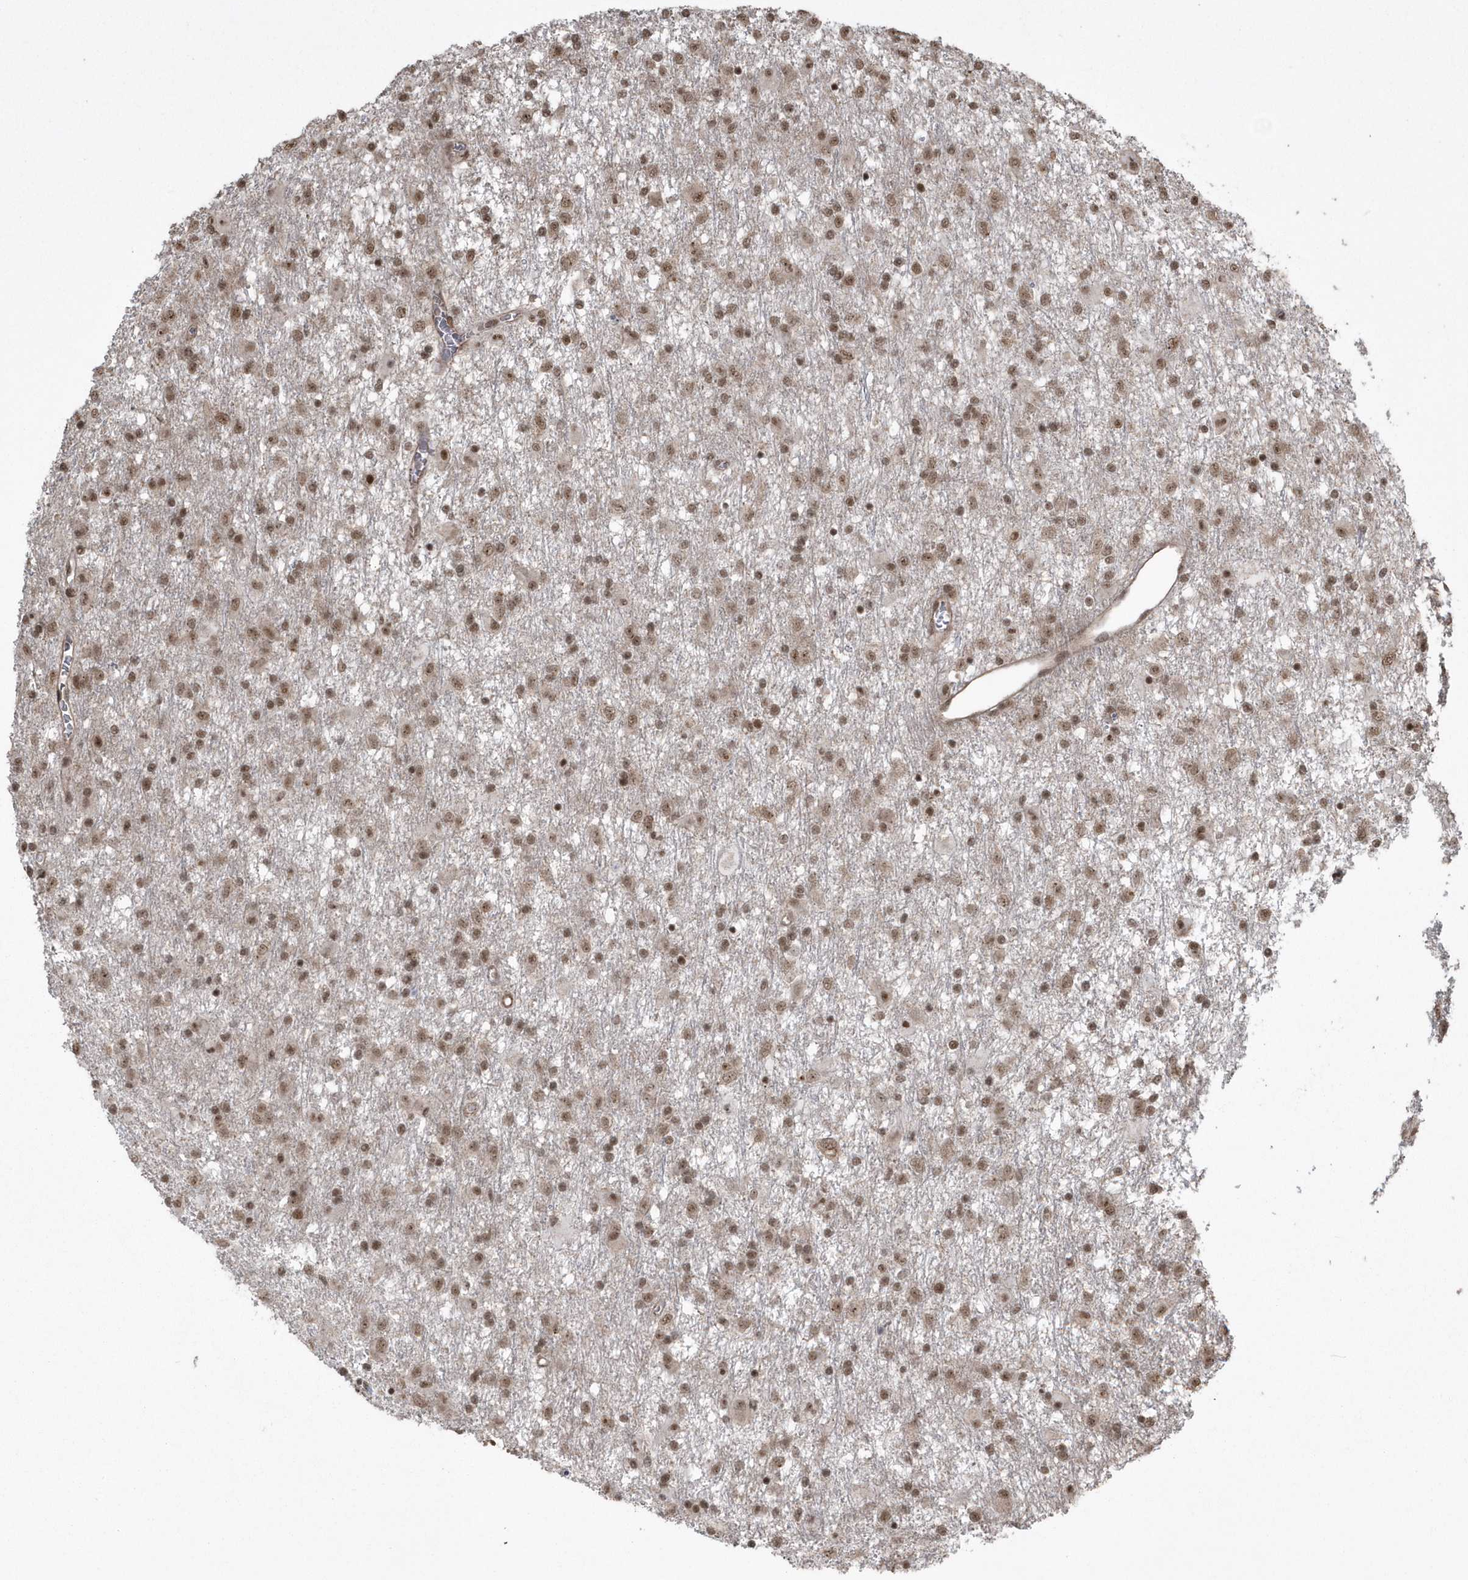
{"staining": {"intensity": "moderate", "quantity": ">75%", "location": "nuclear"}, "tissue": "glioma", "cell_type": "Tumor cells", "image_type": "cancer", "snomed": [{"axis": "morphology", "description": "Glioma, malignant, Low grade"}, {"axis": "topography", "description": "Brain"}], "caption": "Malignant glioma (low-grade) was stained to show a protein in brown. There is medium levels of moderate nuclear staining in approximately >75% of tumor cells.", "gene": "EPB41L4A", "patient": {"sex": "male", "age": 65}}